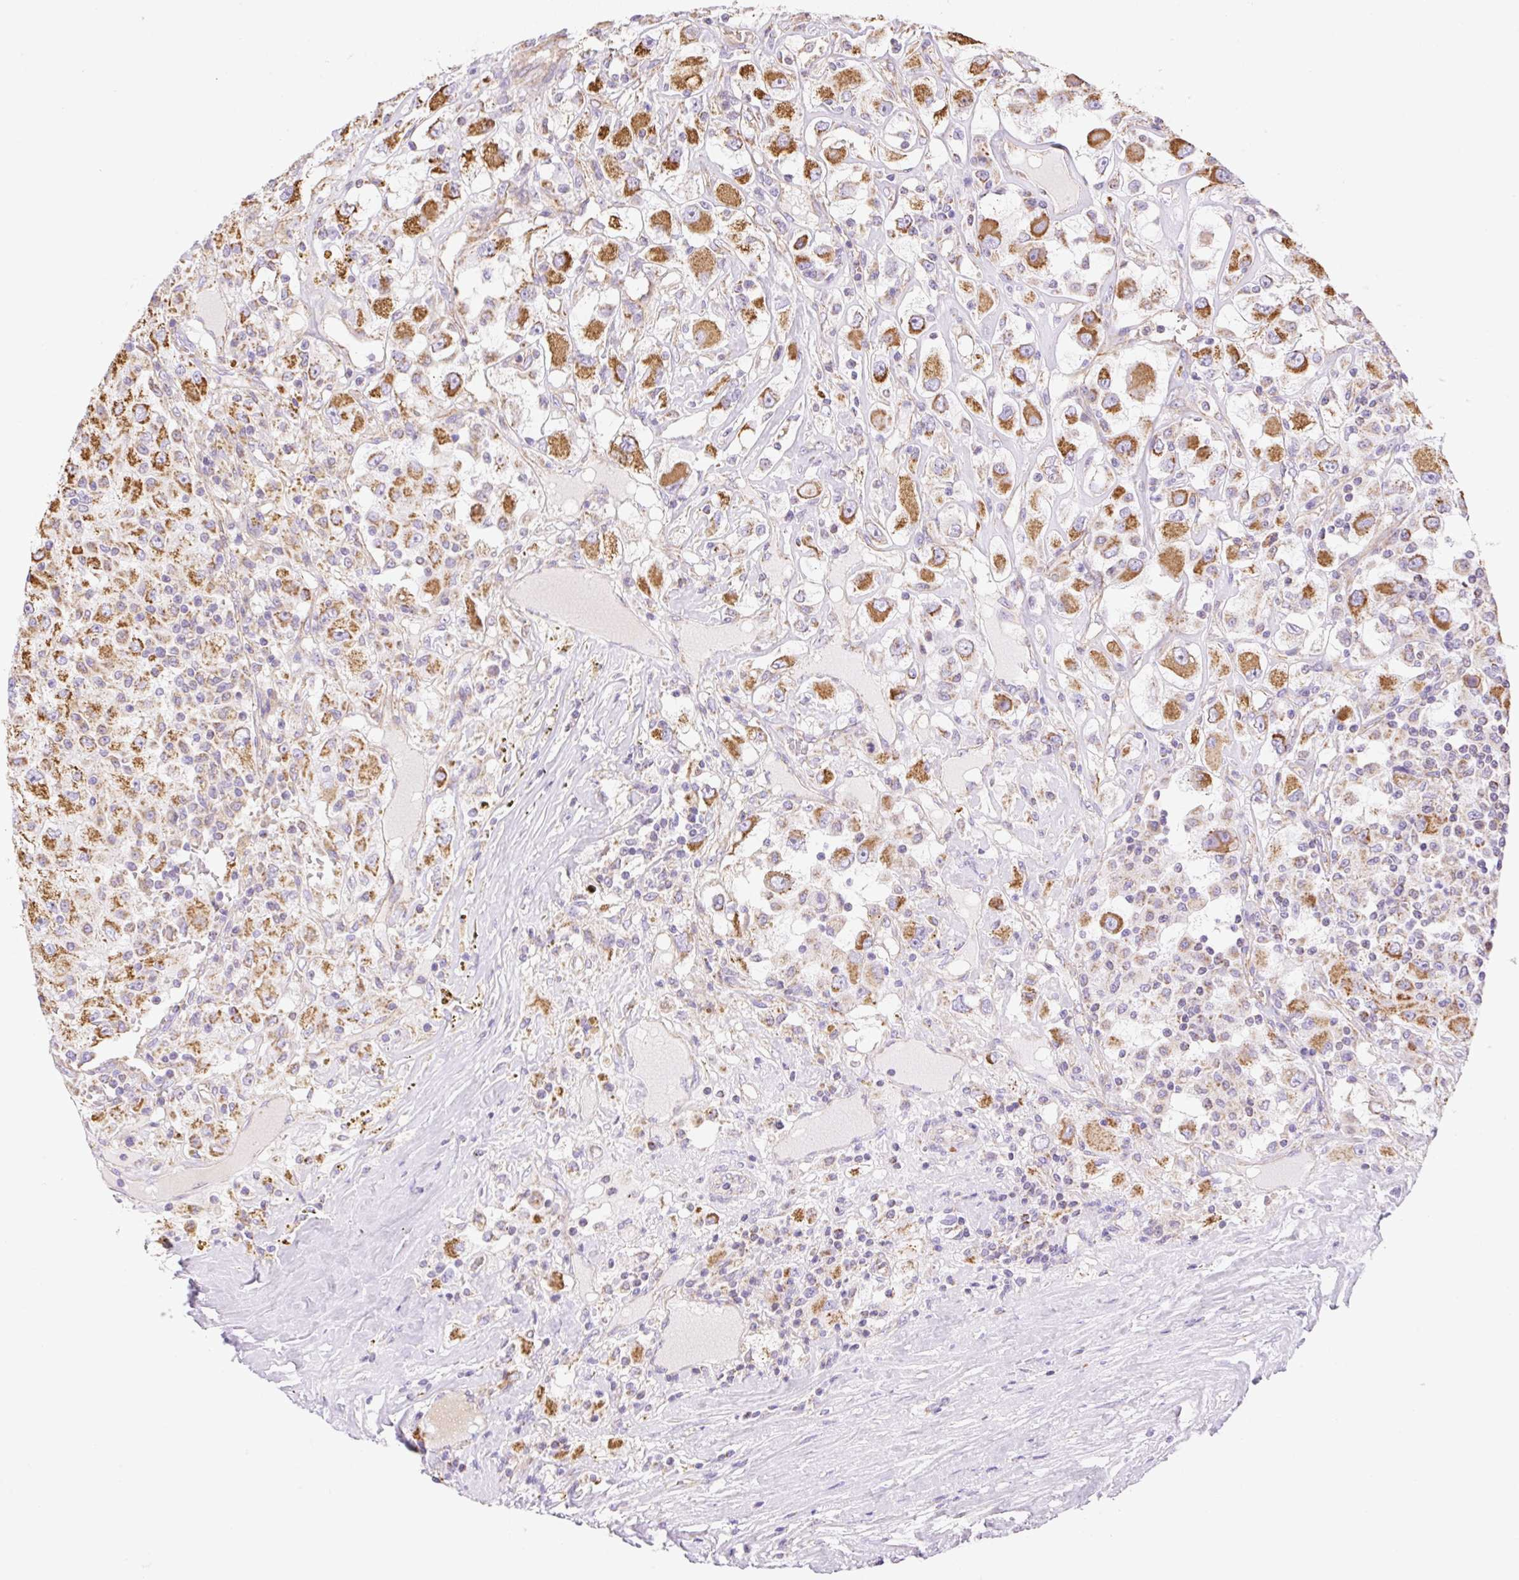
{"staining": {"intensity": "strong", "quantity": ">75%", "location": "cytoplasmic/membranous"}, "tissue": "renal cancer", "cell_type": "Tumor cells", "image_type": "cancer", "snomed": [{"axis": "morphology", "description": "Adenocarcinoma, NOS"}, {"axis": "topography", "description": "Kidney"}], "caption": "A high-resolution micrograph shows IHC staining of renal cancer (adenocarcinoma), which exhibits strong cytoplasmic/membranous staining in about >75% of tumor cells. The staining was performed using DAB to visualize the protein expression in brown, while the nuclei were stained in blue with hematoxylin (Magnification: 20x).", "gene": "ESAM", "patient": {"sex": "female", "age": 67}}